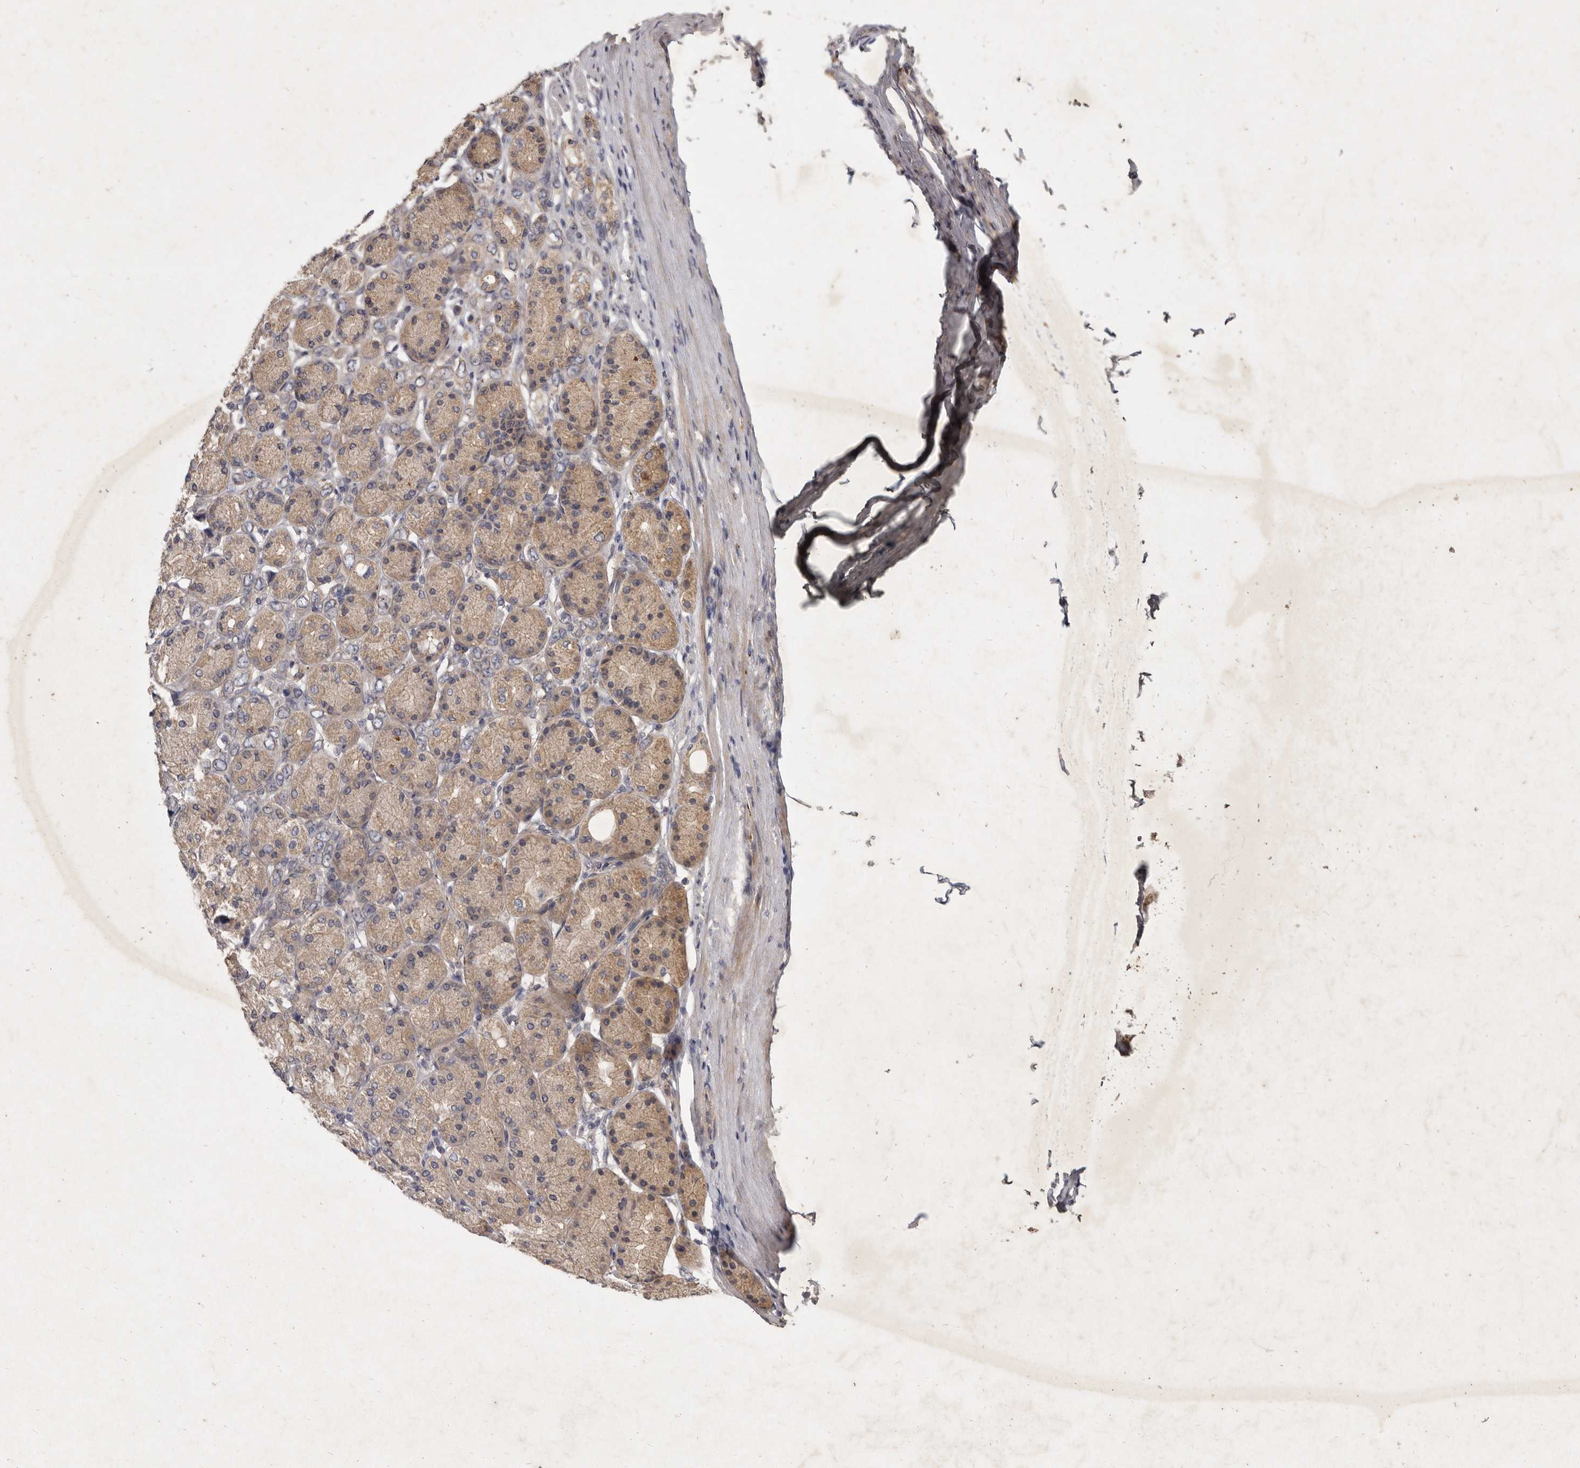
{"staining": {"intensity": "weak", "quantity": ">75%", "location": "cytoplasmic/membranous"}, "tissue": "stomach cancer", "cell_type": "Tumor cells", "image_type": "cancer", "snomed": [{"axis": "morphology", "description": "Adenocarcinoma, NOS"}, {"axis": "topography", "description": "Stomach"}], "caption": "There is low levels of weak cytoplasmic/membranous positivity in tumor cells of adenocarcinoma (stomach), as demonstrated by immunohistochemical staining (brown color).", "gene": "SLC22A1", "patient": {"sex": "female", "age": 65}}